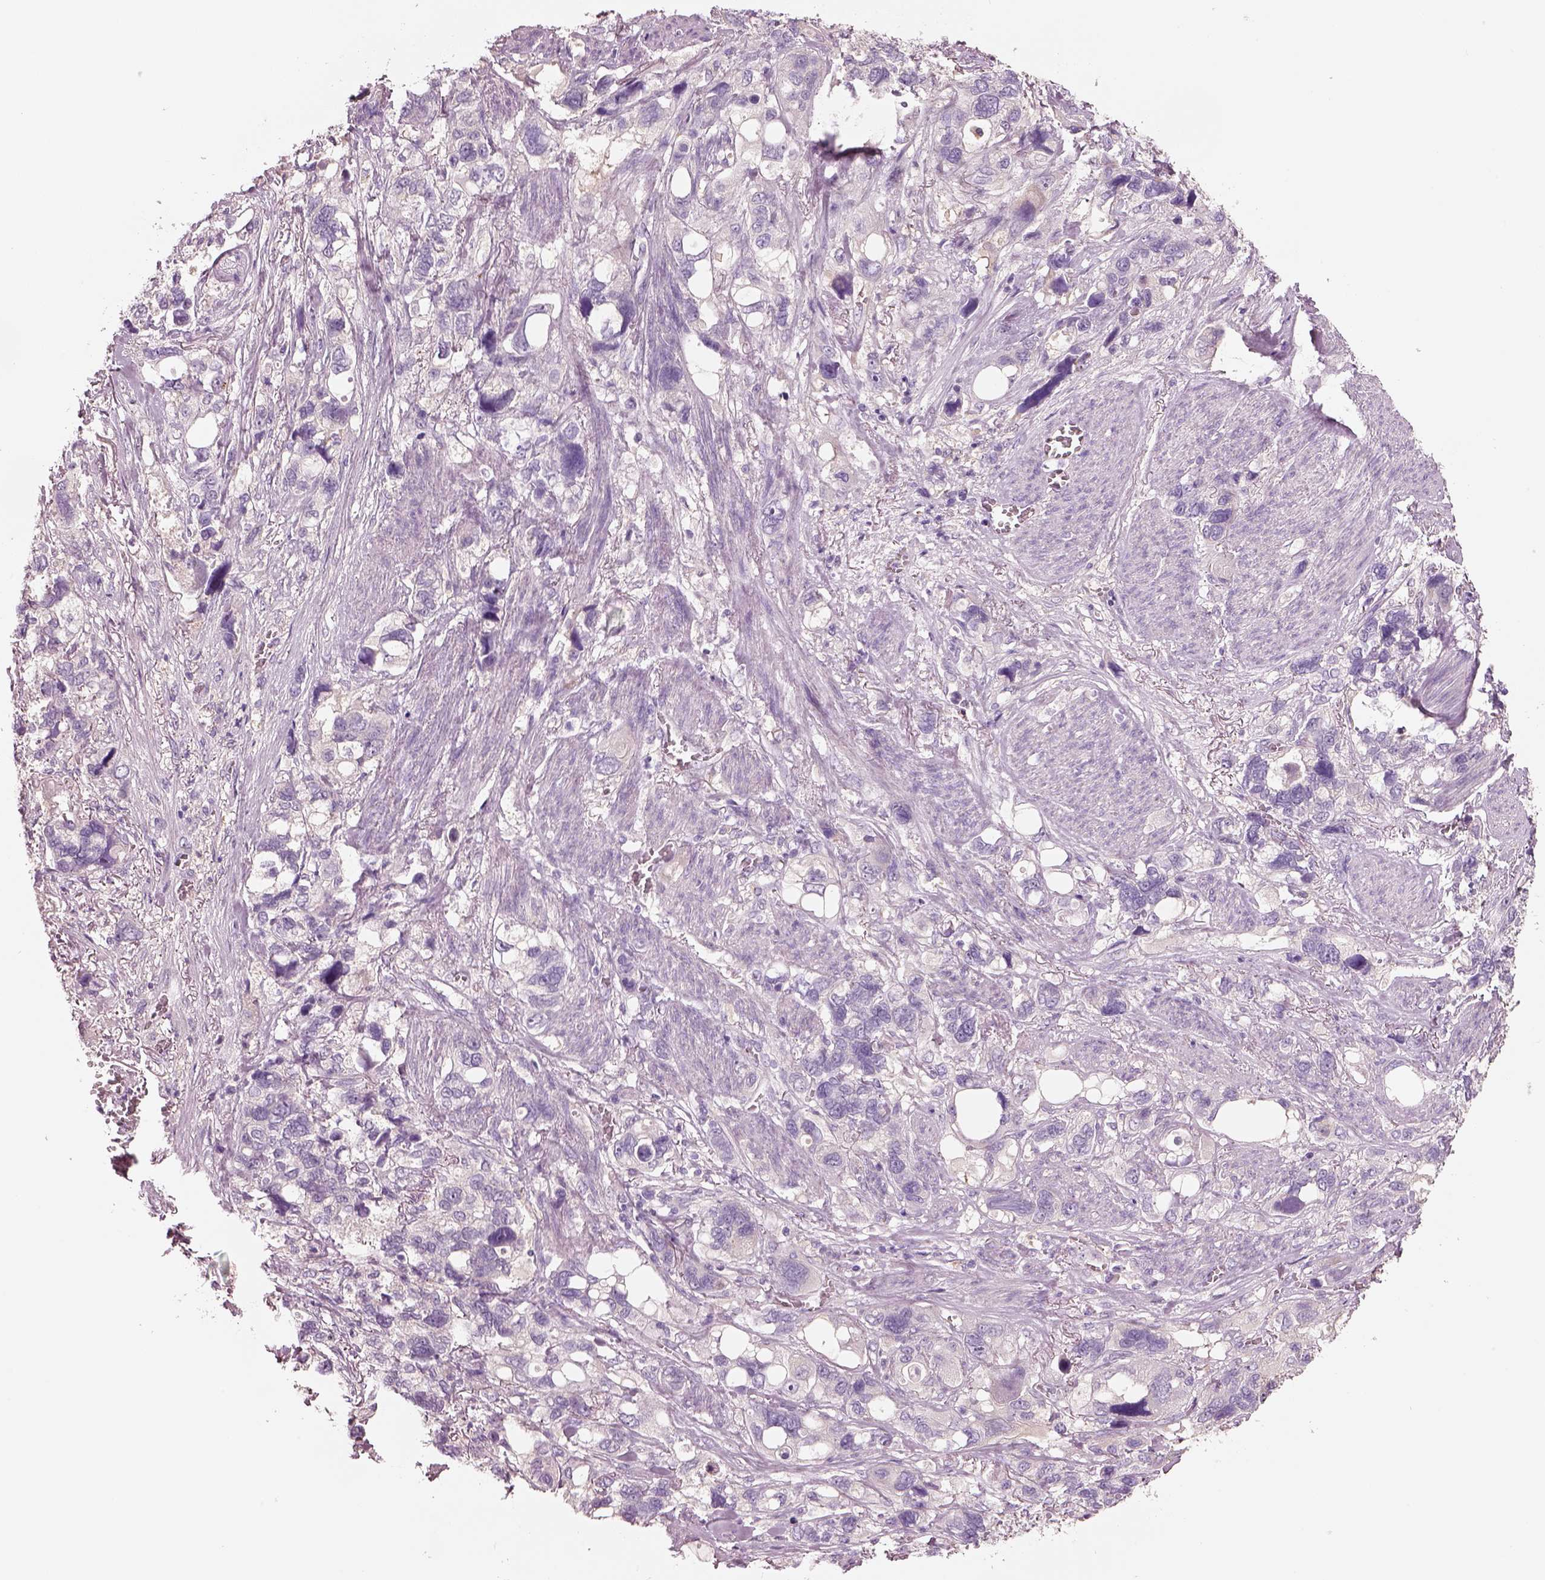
{"staining": {"intensity": "negative", "quantity": "none", "location": "none"}, "tissue": "stomach cancer", "cell_type": "Tumor cells", "image_type": "cancer", "snomed": [{"axis": "morphology", "description": "Adenocarcinoma, NOS"}, {"axis": "topography", "description": "Stomach, upper"}], "caption": "The histopathology image displays no significant staining in tumor cells of adenocarcinoma (stomach).", "gene": "ELSPBP1", "patient": {"sex": "female", "age": 81}}